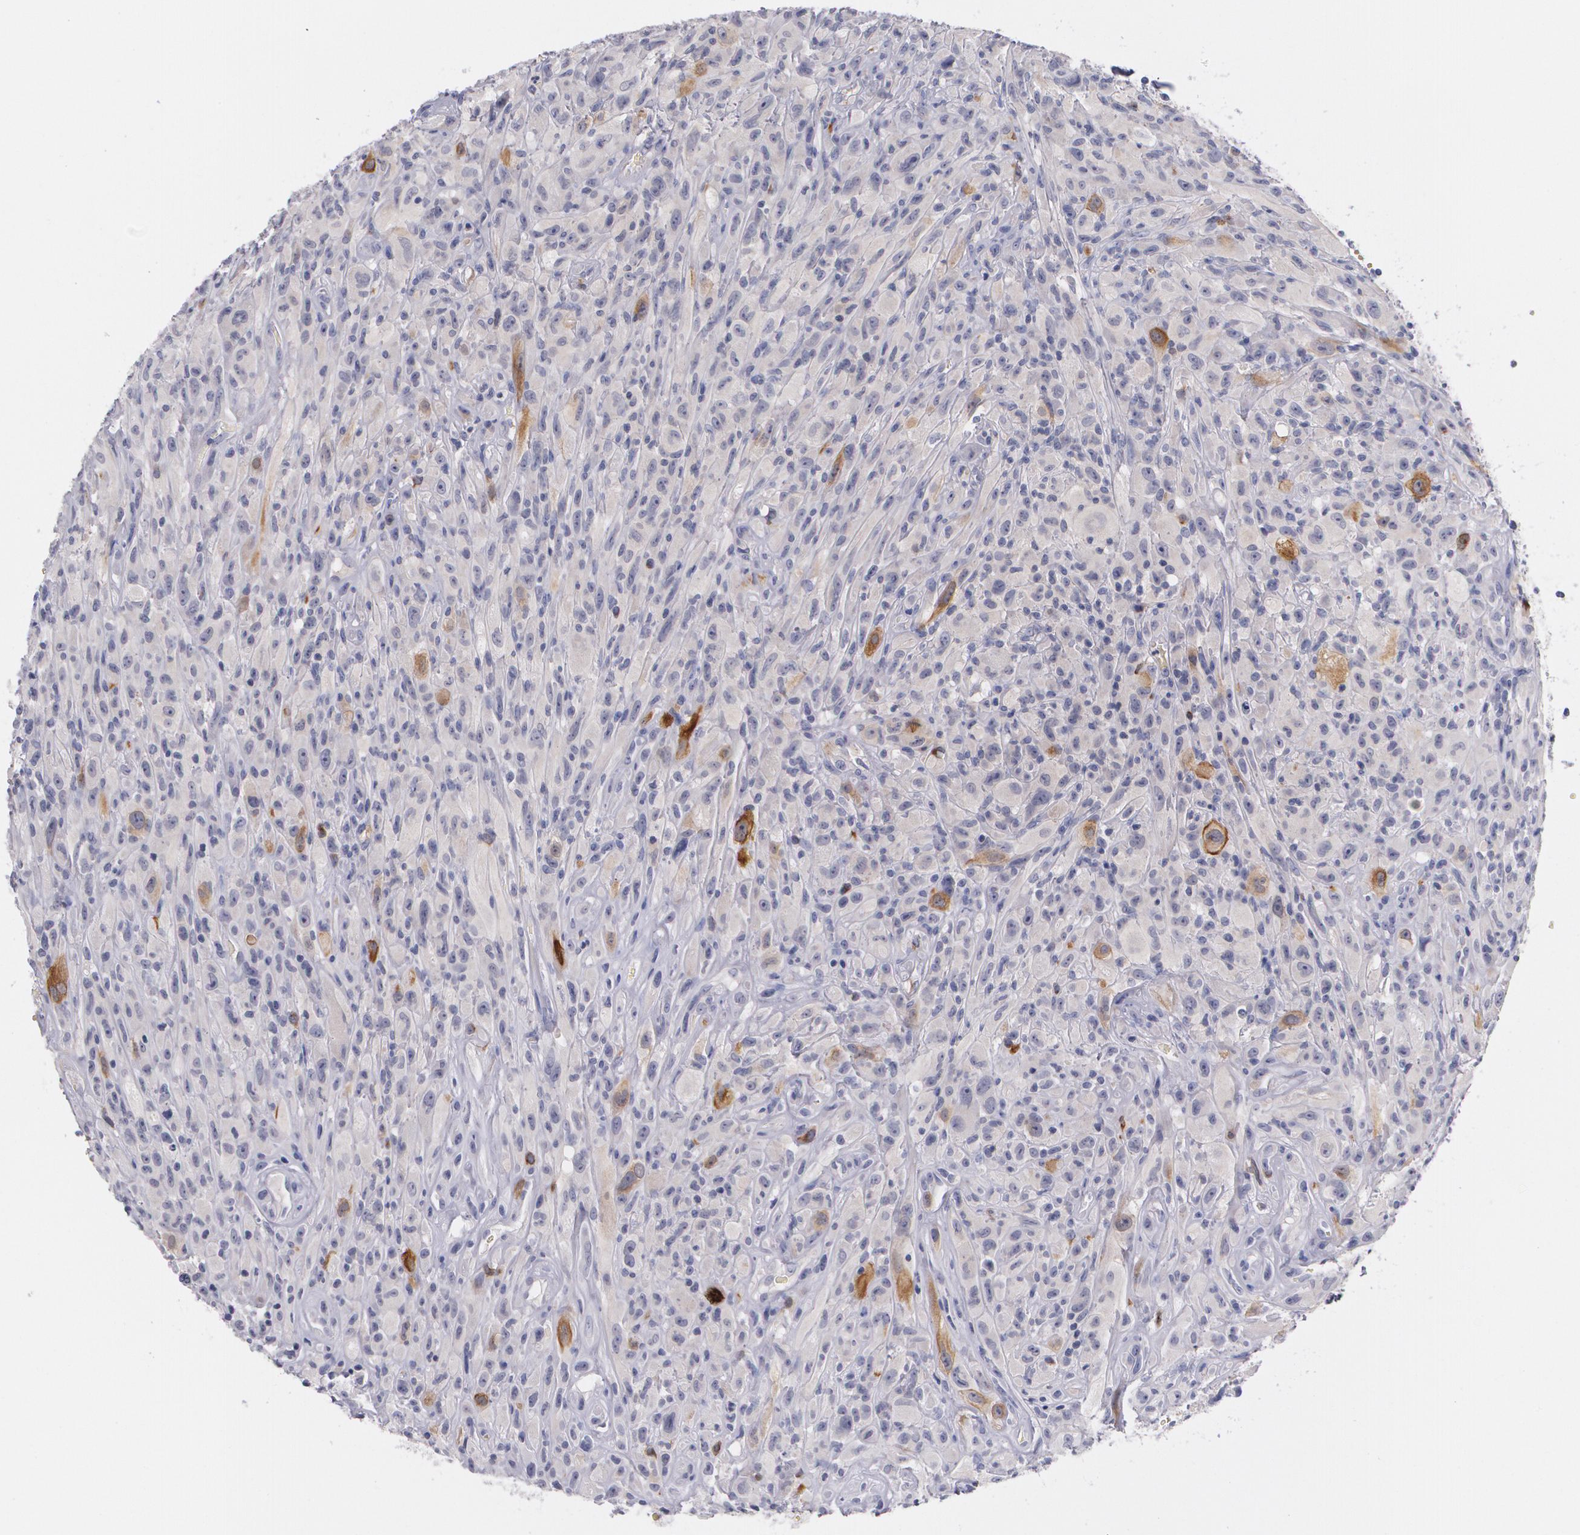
{"staining": {"intensity": "strong", "quantity": "<25%", "location": "cytoplasmic/membranous"}, "tissue": "glioma", "cell_type": "Tumor cells", "image_type": "cancer", "snomed": [{"axis": "morphology", "description": "Glioma, malignant, High grade"}, {"axis": "topography", "description": "Brain"}], "caption": "Tumor cells demonstrate strong cytoplasmic/membranous staining in about <25% of cells in glioma. (DAB IHC, brown staining for protein, blue staining for nuclei).", "gene": "HMMR", "patient": {"sex": "male", "age": 48}}